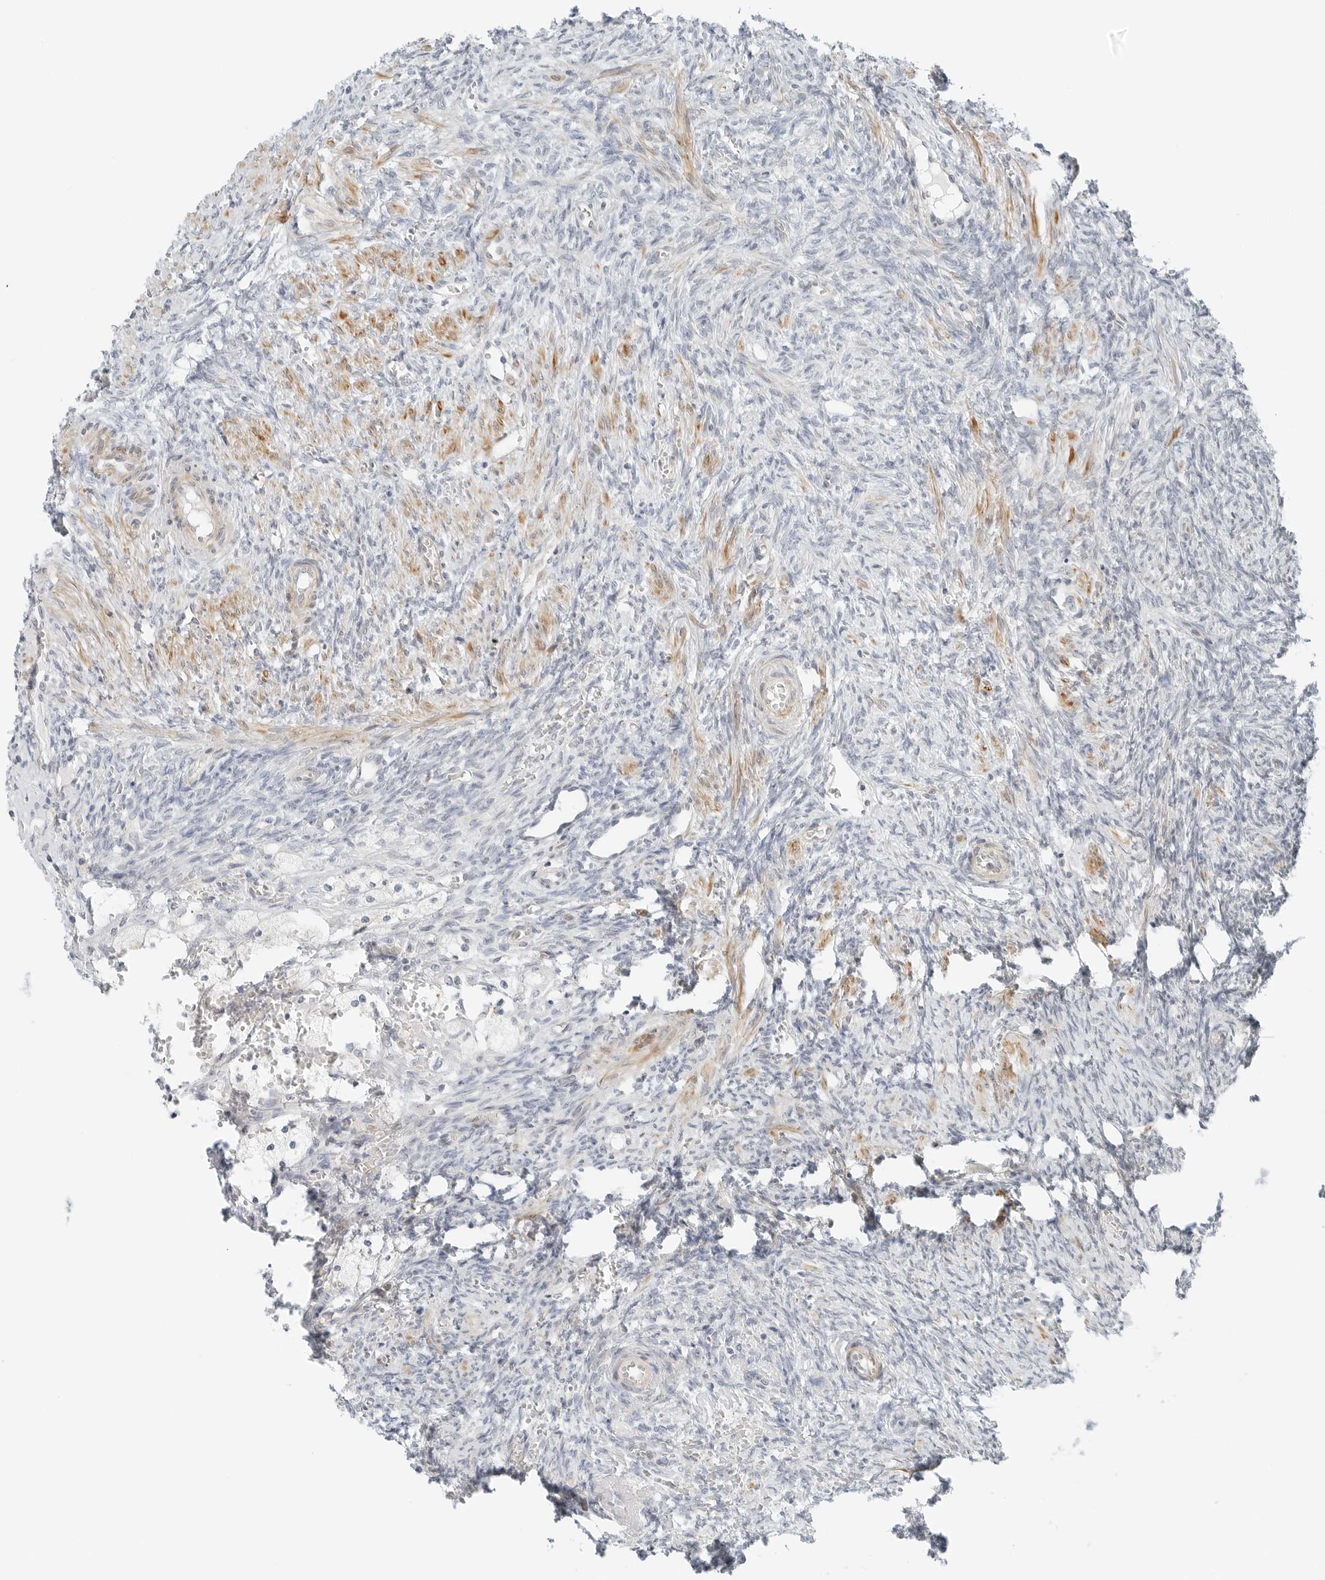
{"staining": {"intensity": "negative", "quantity": "none", "location": "none"}, "tissue": "ovary", "cell_type": "Follicle cells", "image_type": "normal", "snomed": [{"axis": "morphology", "description": "Normal tissue, NOS"}, {"axis": "topography", "description": "Ovary"}], "caption": "The image exhibits no staining of follicle cells in unremarkable ovary. (Immunohistochemistry (ihc), brightfield microscopy, high magnification).", "gene": "IQCC", "patient": {"sex": "female", "age": 41}}